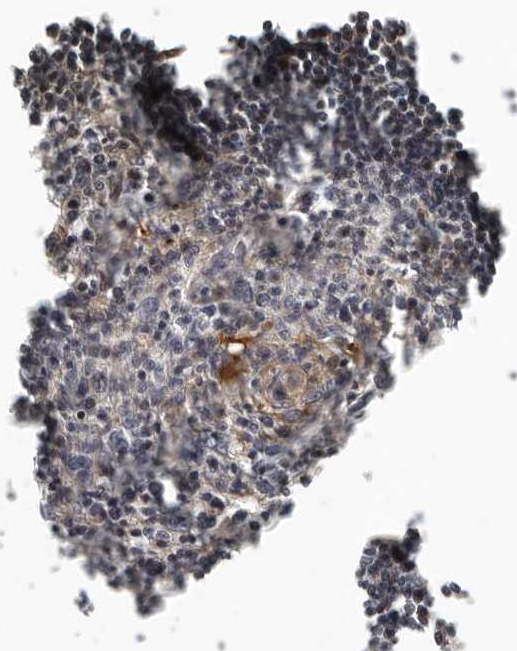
{"staining": {"intensity": "negative", "quantity": "none", "location": "none"}, "tissue": "lymph node", "cell_type": "Germinal center cells", "image_type": "normal", "snomed": [{"axis": "morphology", "description": "Normal tissue, NOS"}, {"axis": "morphology", "description": "Malignant melanoma, Metastatic site"}, {"axis": "topography", "description": "Lymph node"}], "caption": "Germinal center cells show no significant protein staining in unremarkable lymph node.", "gene": "KLHL38", "patient": {"sex": "male", "age": 41}}